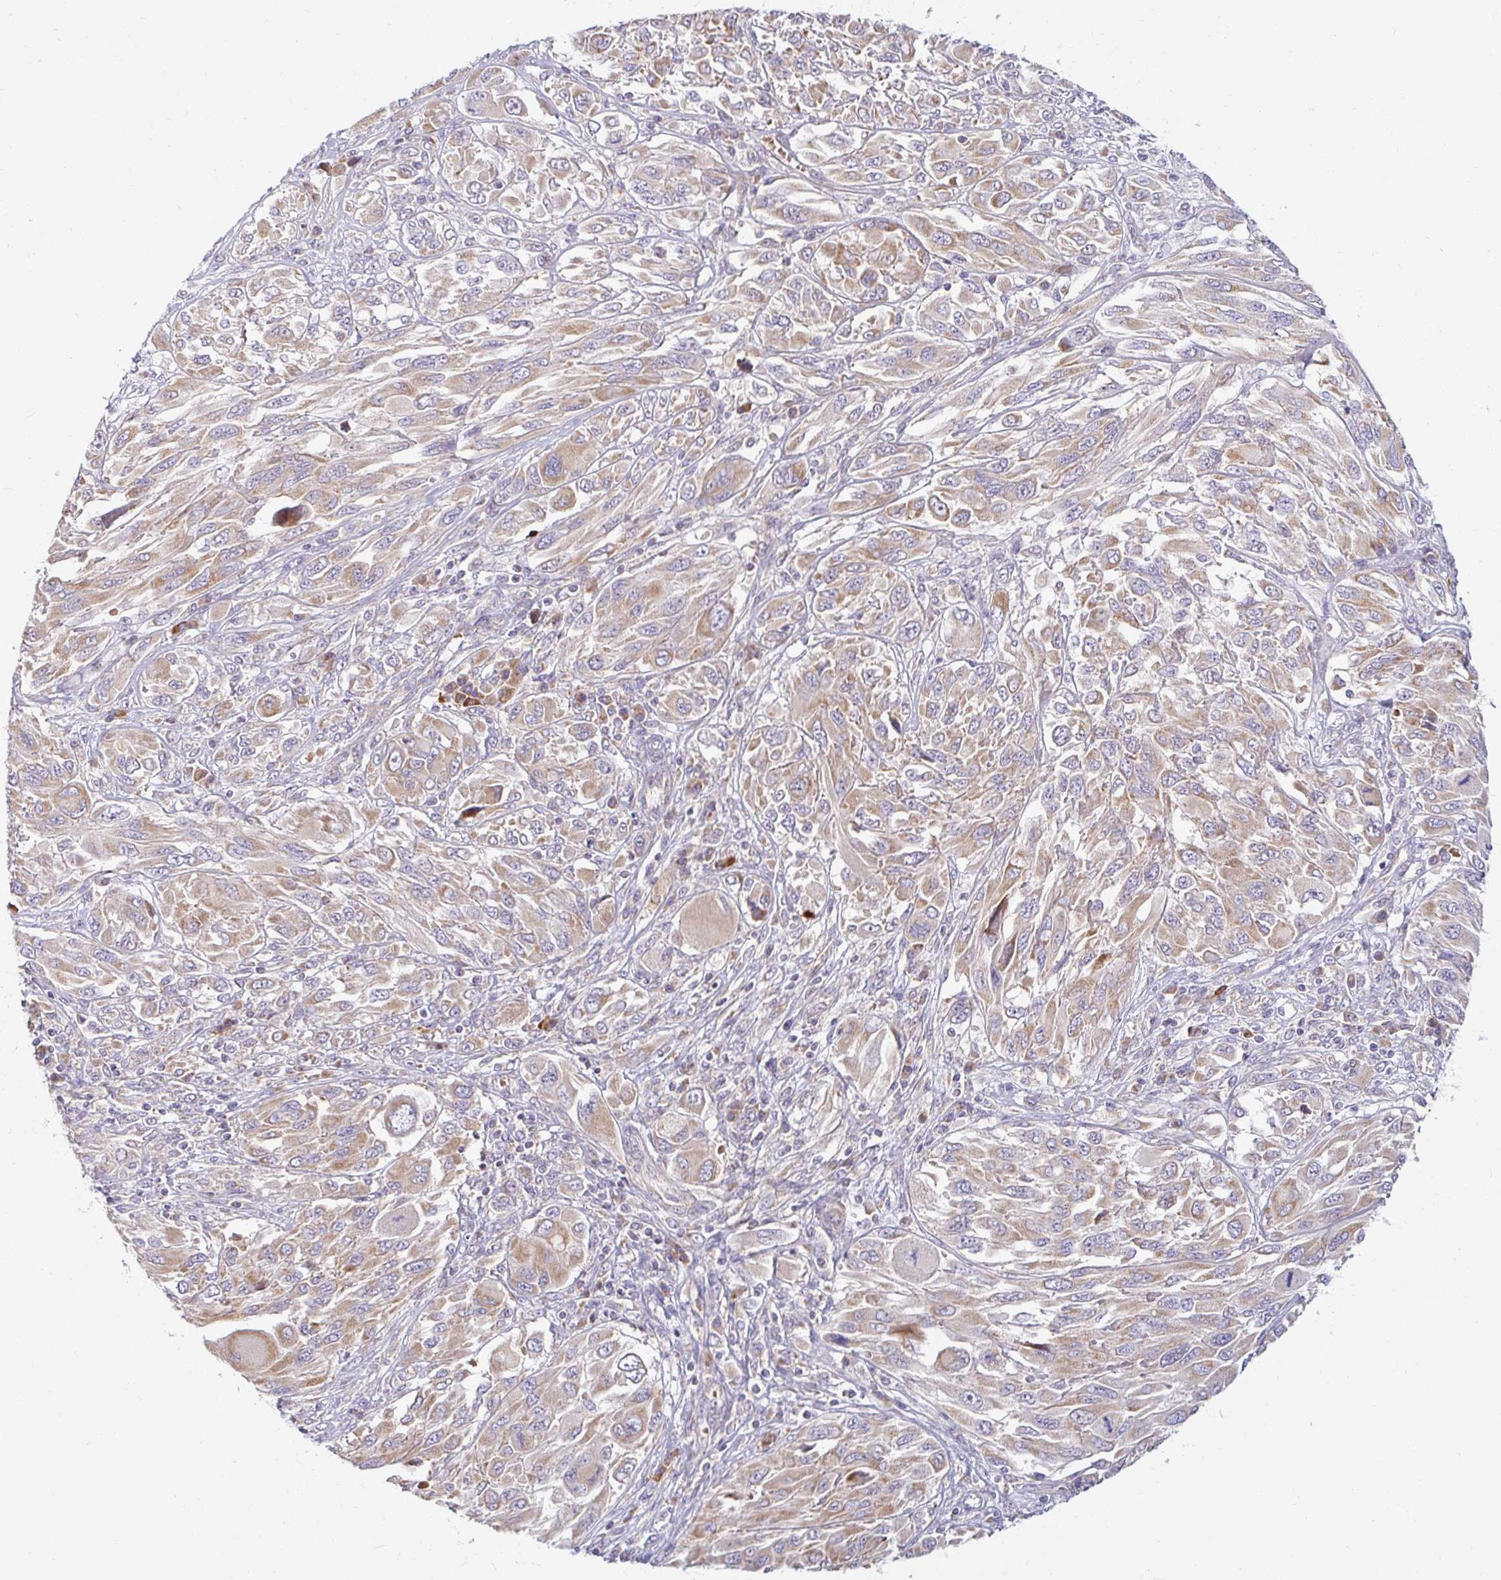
{"staining": {"intensity": "weak", "quantity": ">75%", "location": "cytoplasmic/membranous"}, "tissue": "melanoma", "cell_type": "Tumor cells", "image_type": "cancer", "snomed": [{"axis": "morphology", "description": "Malignant melanoma, NOS"}, {"axis": "topography", "description": "Skin"}], "caption": "About >75% of tumor cells in human malignant melanoma exhibit weak cytoplasmic/membranous protein expression as visualized by brown immunohistochemical staining.", "gene": "SKP2", "patient": {"sex": "female", "age": 91}}